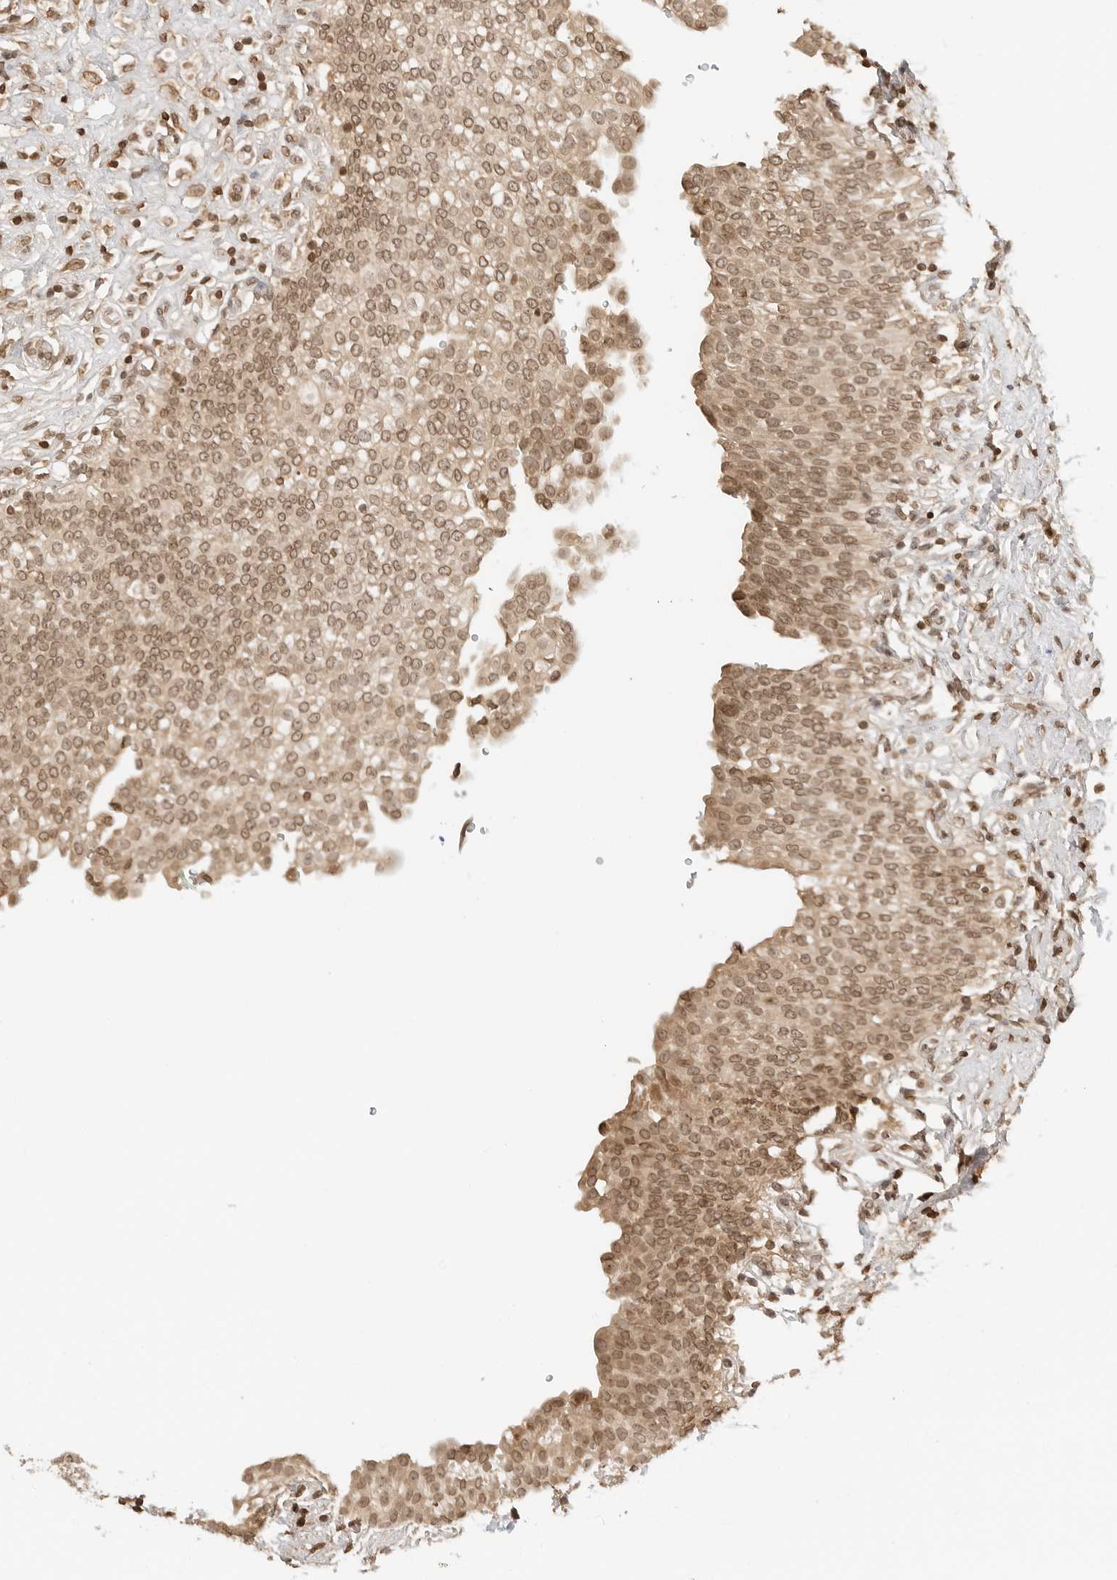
{"staining": {"intensity": "moderate", "quantity": ">75%", "location": "cytoplasmic/membranous,nuclear"}, "tissue": "urinary bladder", "cell_type": "Urothelial cells", "image_type": "normal", "snomed": [{"axis": "morphology", "description": "Urothelial carcinoma, High grade"}, {"axis": "topography", "description": "Urinary bladder"}], "caption": "A high-resolution micrograph shows immunohistochemistry (IHC) staining of normal urinary bladder, which displays moderate cytoplasmic/membranous,nuclear positivity in approximately >75% of urothelial cells.", "gene": "POLH", "patient": {"sex": "male", "age": 46}}